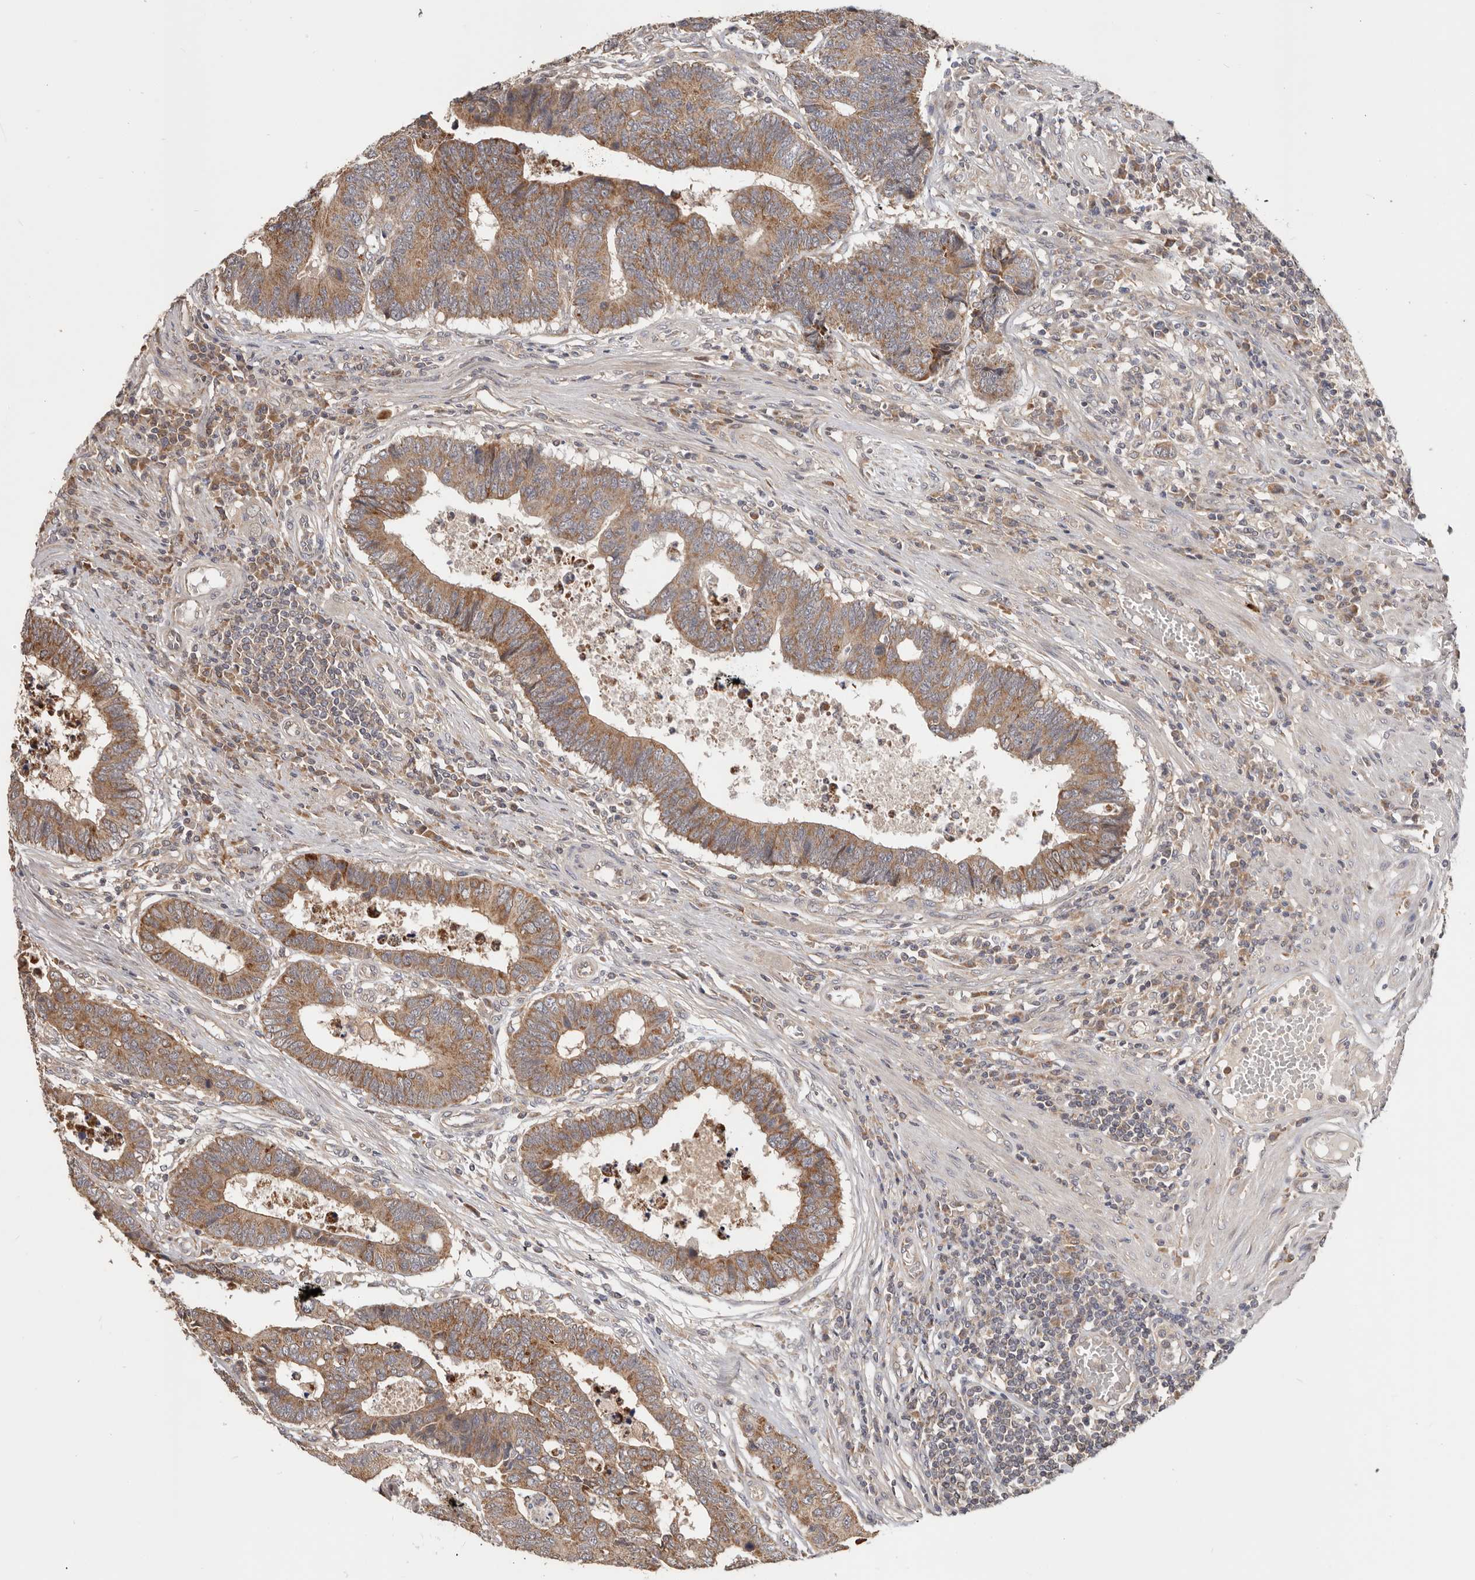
{"staining": {"intensity": "moderate", "quantity": ">75%", "location": "cytoplasmic/membranous"}, "tissue": "colorectal cancer", "cell_type": "Tumor cells", "image_type": "cancer", "snomed": [{"axis": "morphology", "description": "Adenocarcinoma, NOS"}, {"axis": "topography", "description": "Rectum"}], "caption": "Immunohistochemical staining of colorectal adenocarcinoma displays moderate cytoplasmic/membranous protein staining in about >75% of tumor cells. (IHC, brightfield microscopy, high magnification).", "gene": "LRP6", "patient": {"sex": "male", "age": 84}}